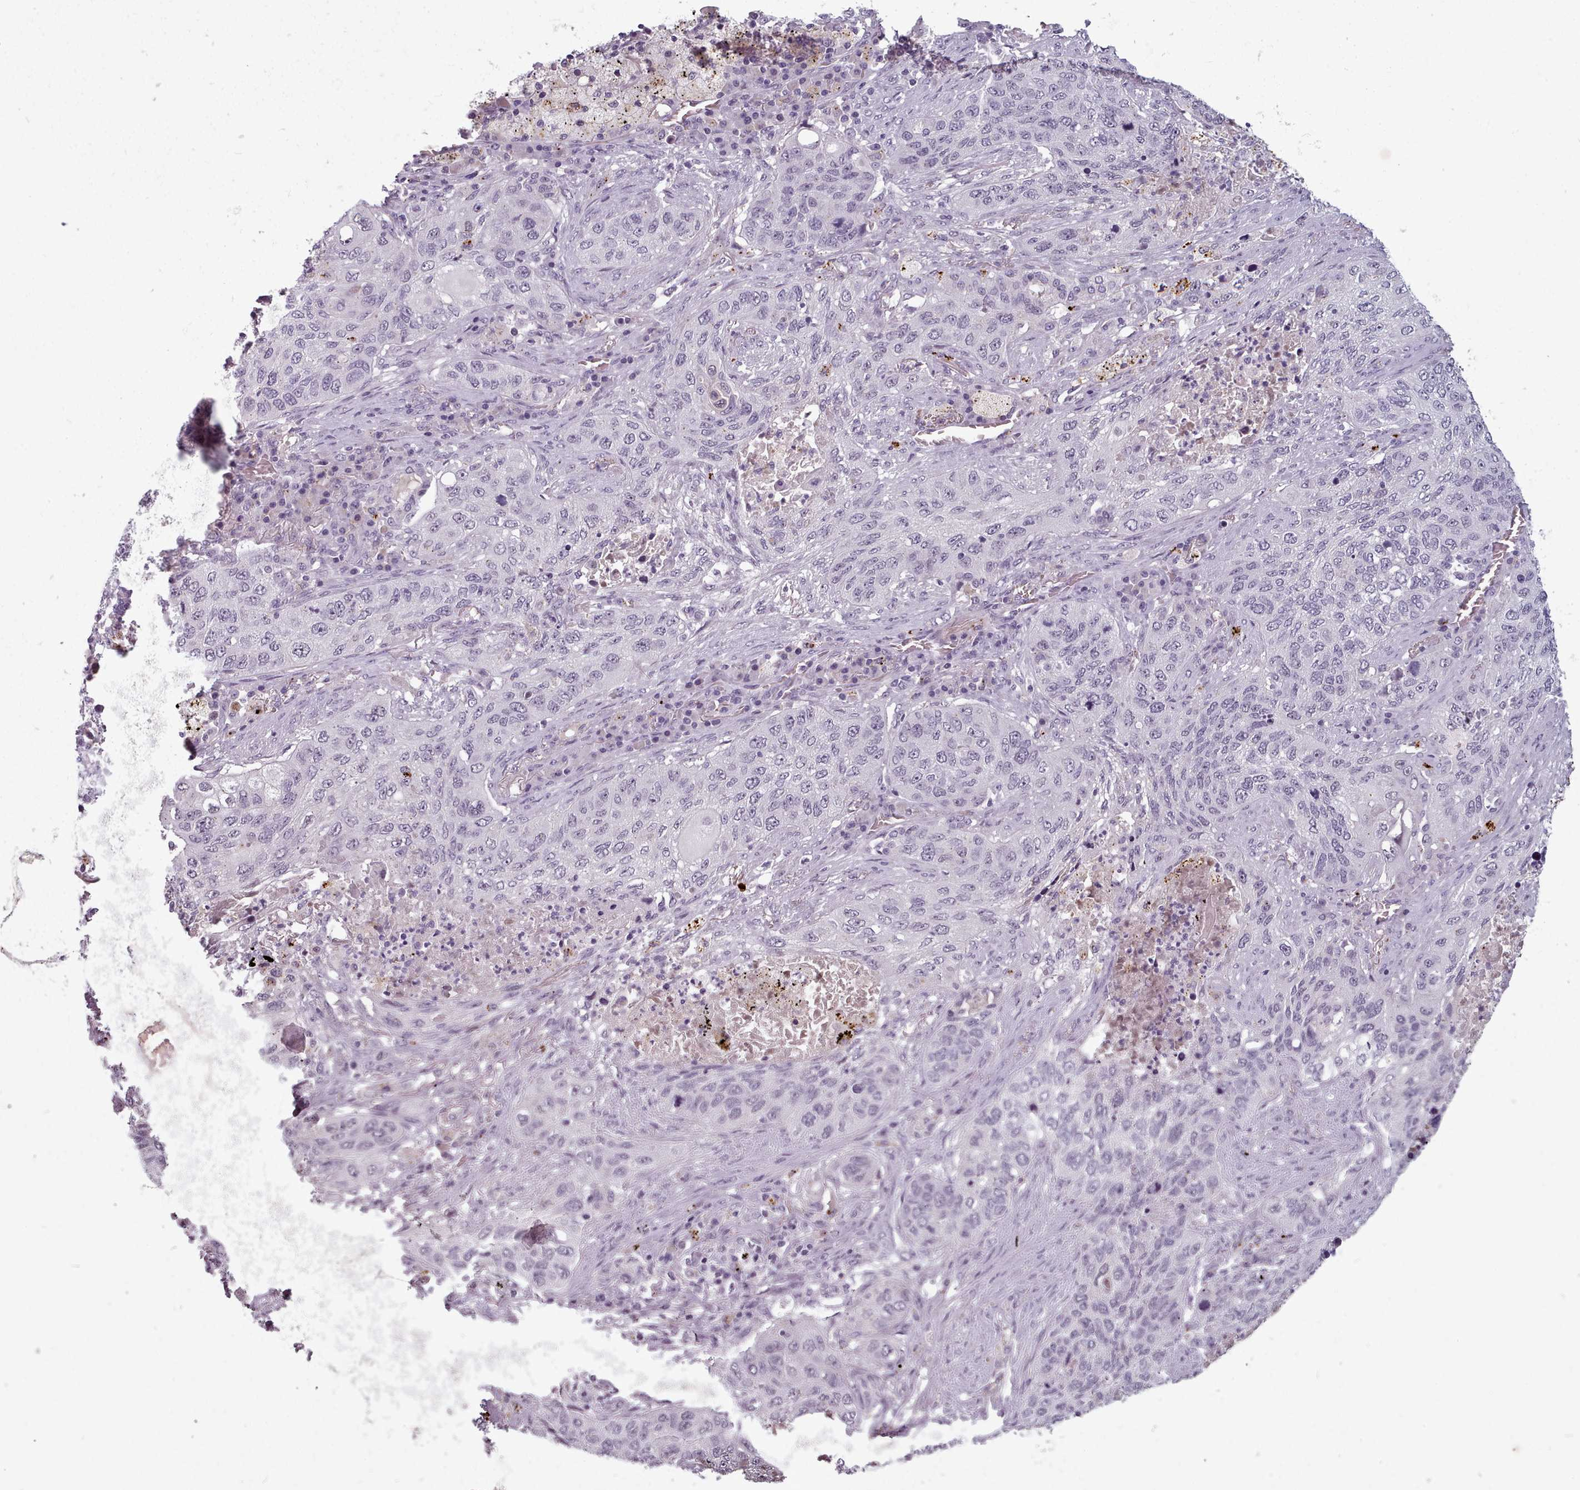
{"staining": {"intensity": "negative", "quantity": "none", "location": "none"}, "tissue": "lung cancer", "cell_type": "Tumor cells", "image_type": "cancer", "snomed": [{"axis": "morphology", "description": "Squamous cell carcinoma, NOS"}, {"axis": "topography", "description": "Lung"}], "caption": "Human lung cancer stained for a protein using immunohistochemistry (IHC) reveals no positivity in tumor cells.", "gene": "PBX4", "patient": {"sex": "female", "age": 63}}